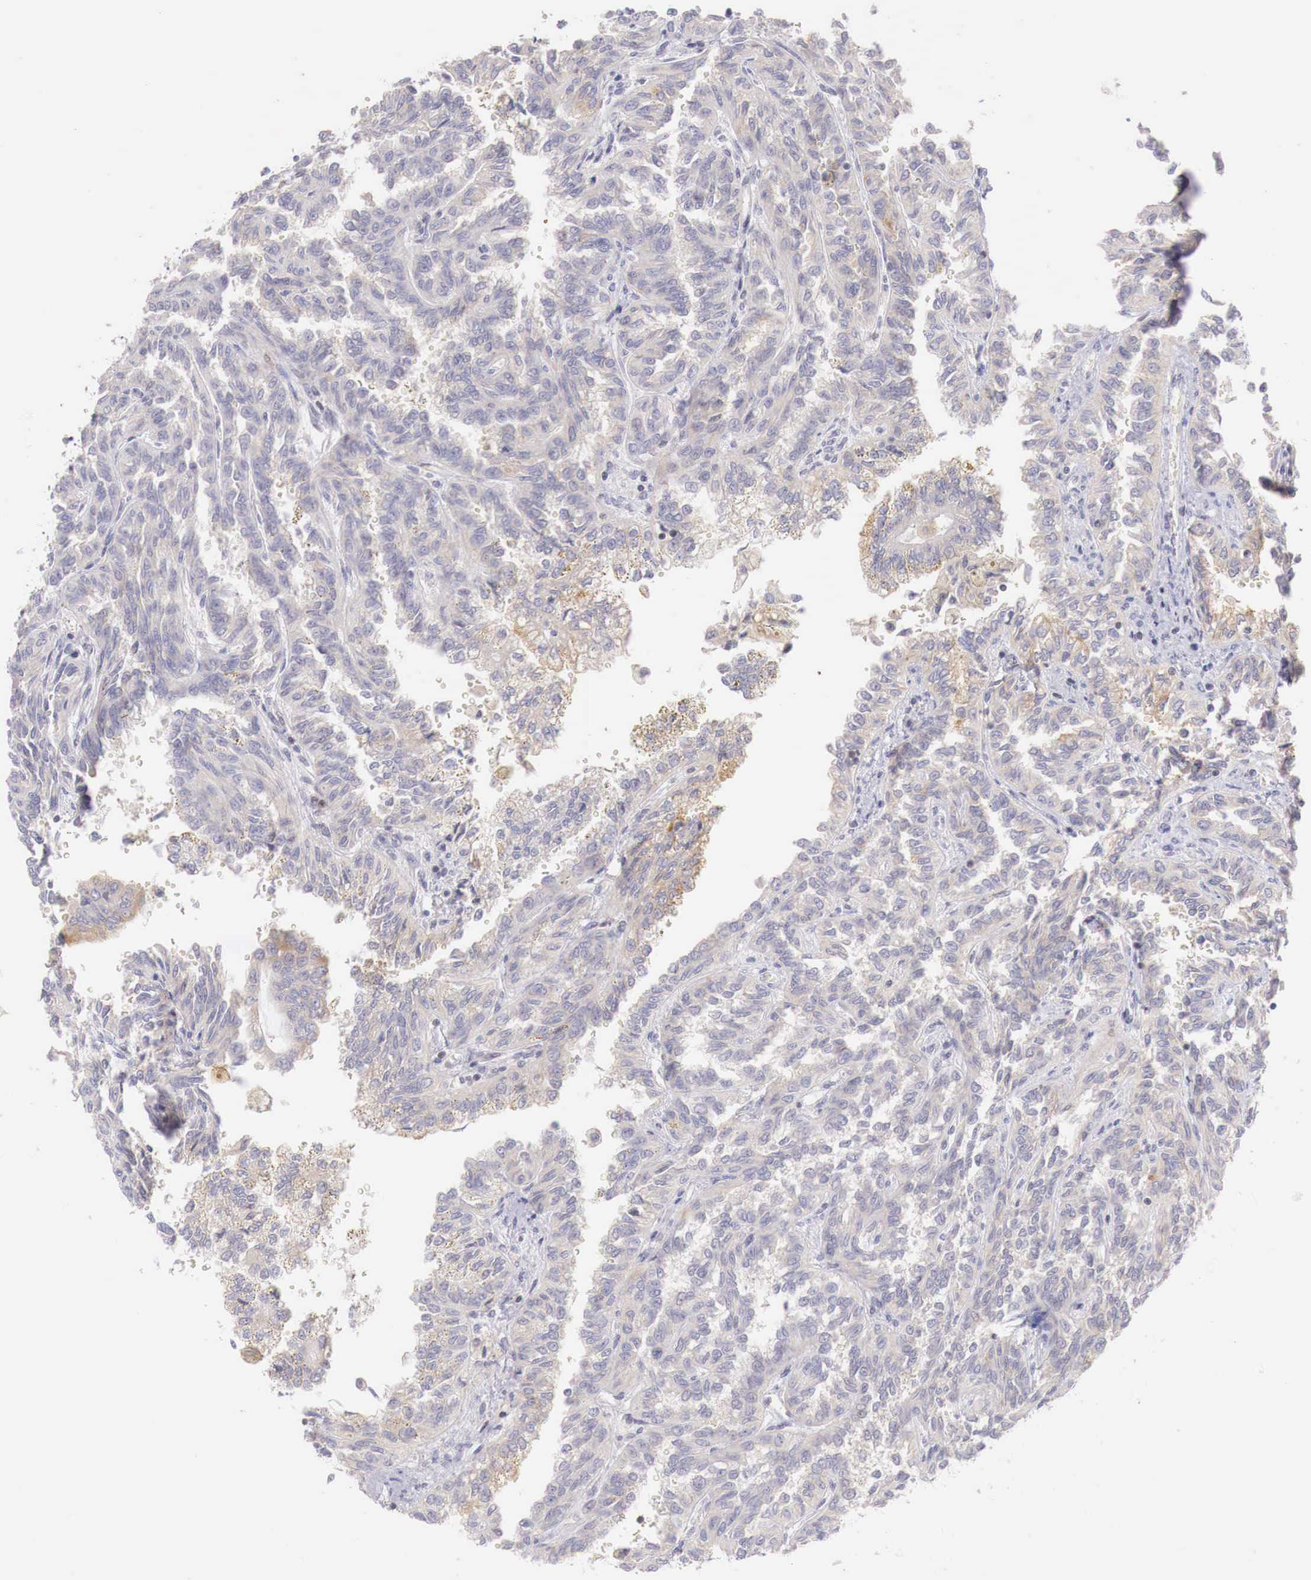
{"staining": {"intensity": "weak", "quantity": "<25%", "location": "none"}, "tissue": "renal cancer", "cell_type": "Tumor cells", "image_type": "cancer", "snomed": [{"axis": "morphology", "description": "Inflammation, NOS"}, {"axis": "morphology", "description": "Adenocarcinoma, NOS"}, {"axis": "topography", "description": "Kidney"}], "caption": "This is an immunohistochemistry (IHC) photomicrograph of adenocarcinoma (renal). There is no expression in tumor cells.", "gene": "CLCN5", "patient": {"sex": "male", "age": 68}}